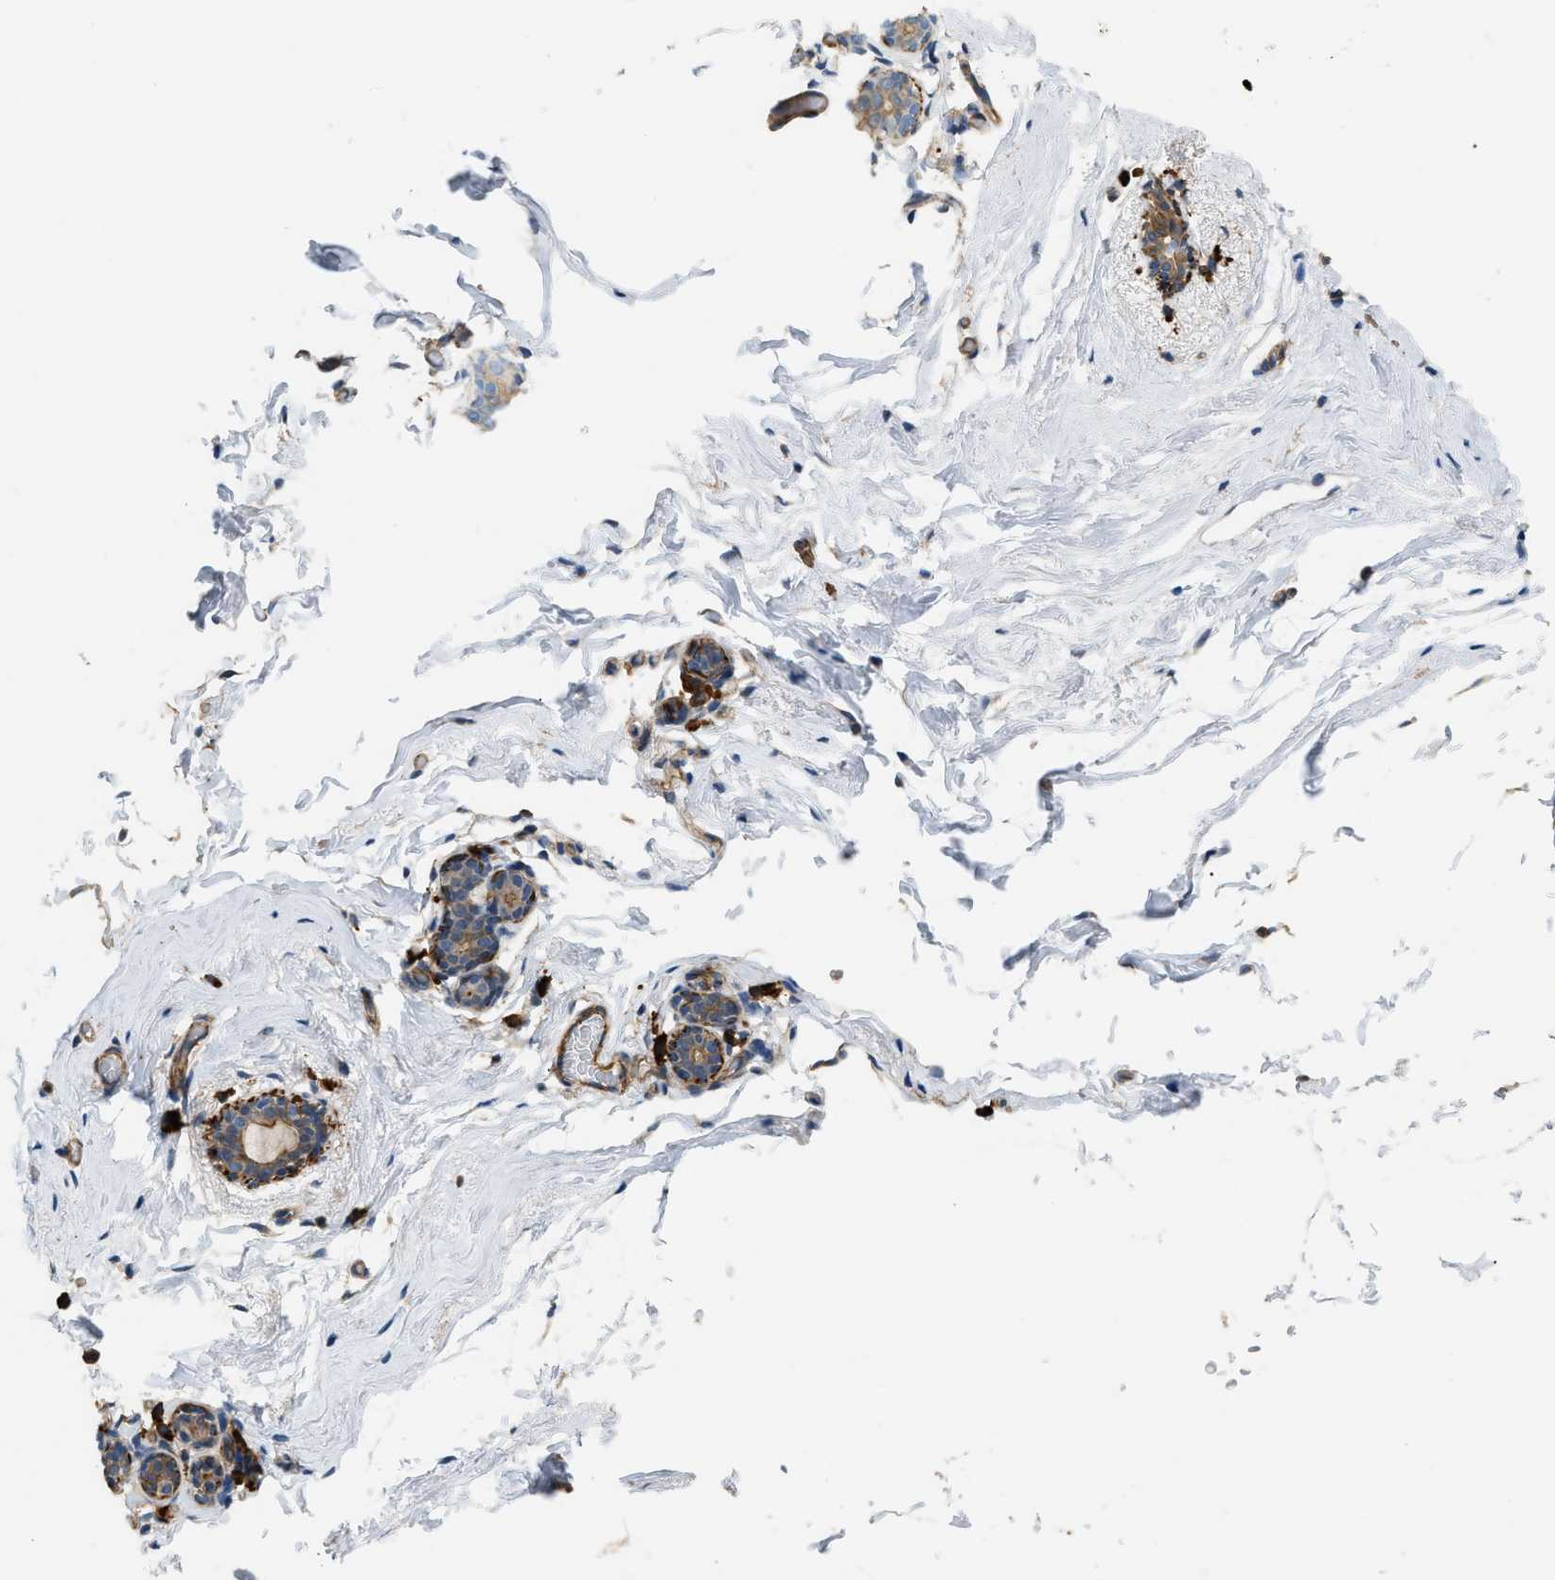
{"staining": {"intensity": "moderate", "quantity": "25%-75%", "location": "cytoplasmic/membranous"}, "tissue": "breast", "cell_type": "Adipocytes", "image_type": "normal", "snomed": [{"axis": "morphology", "description": "Normal tissue, NOS"}, {"axis": "topography", "description": "Breast"}], "caption": "Immunohistochemistry histopathology image of benign breast: human breast stained using immunohistochemistry (IHC) demonstrates medium levels of moderate protein expression localized specifically in the cytoplasmic/membranous of adipocytes, appearing as a cytoplasmic/membranous brown color.", "gene": "BTN3A2", "patient": {"sex": "female", "age": 62}}